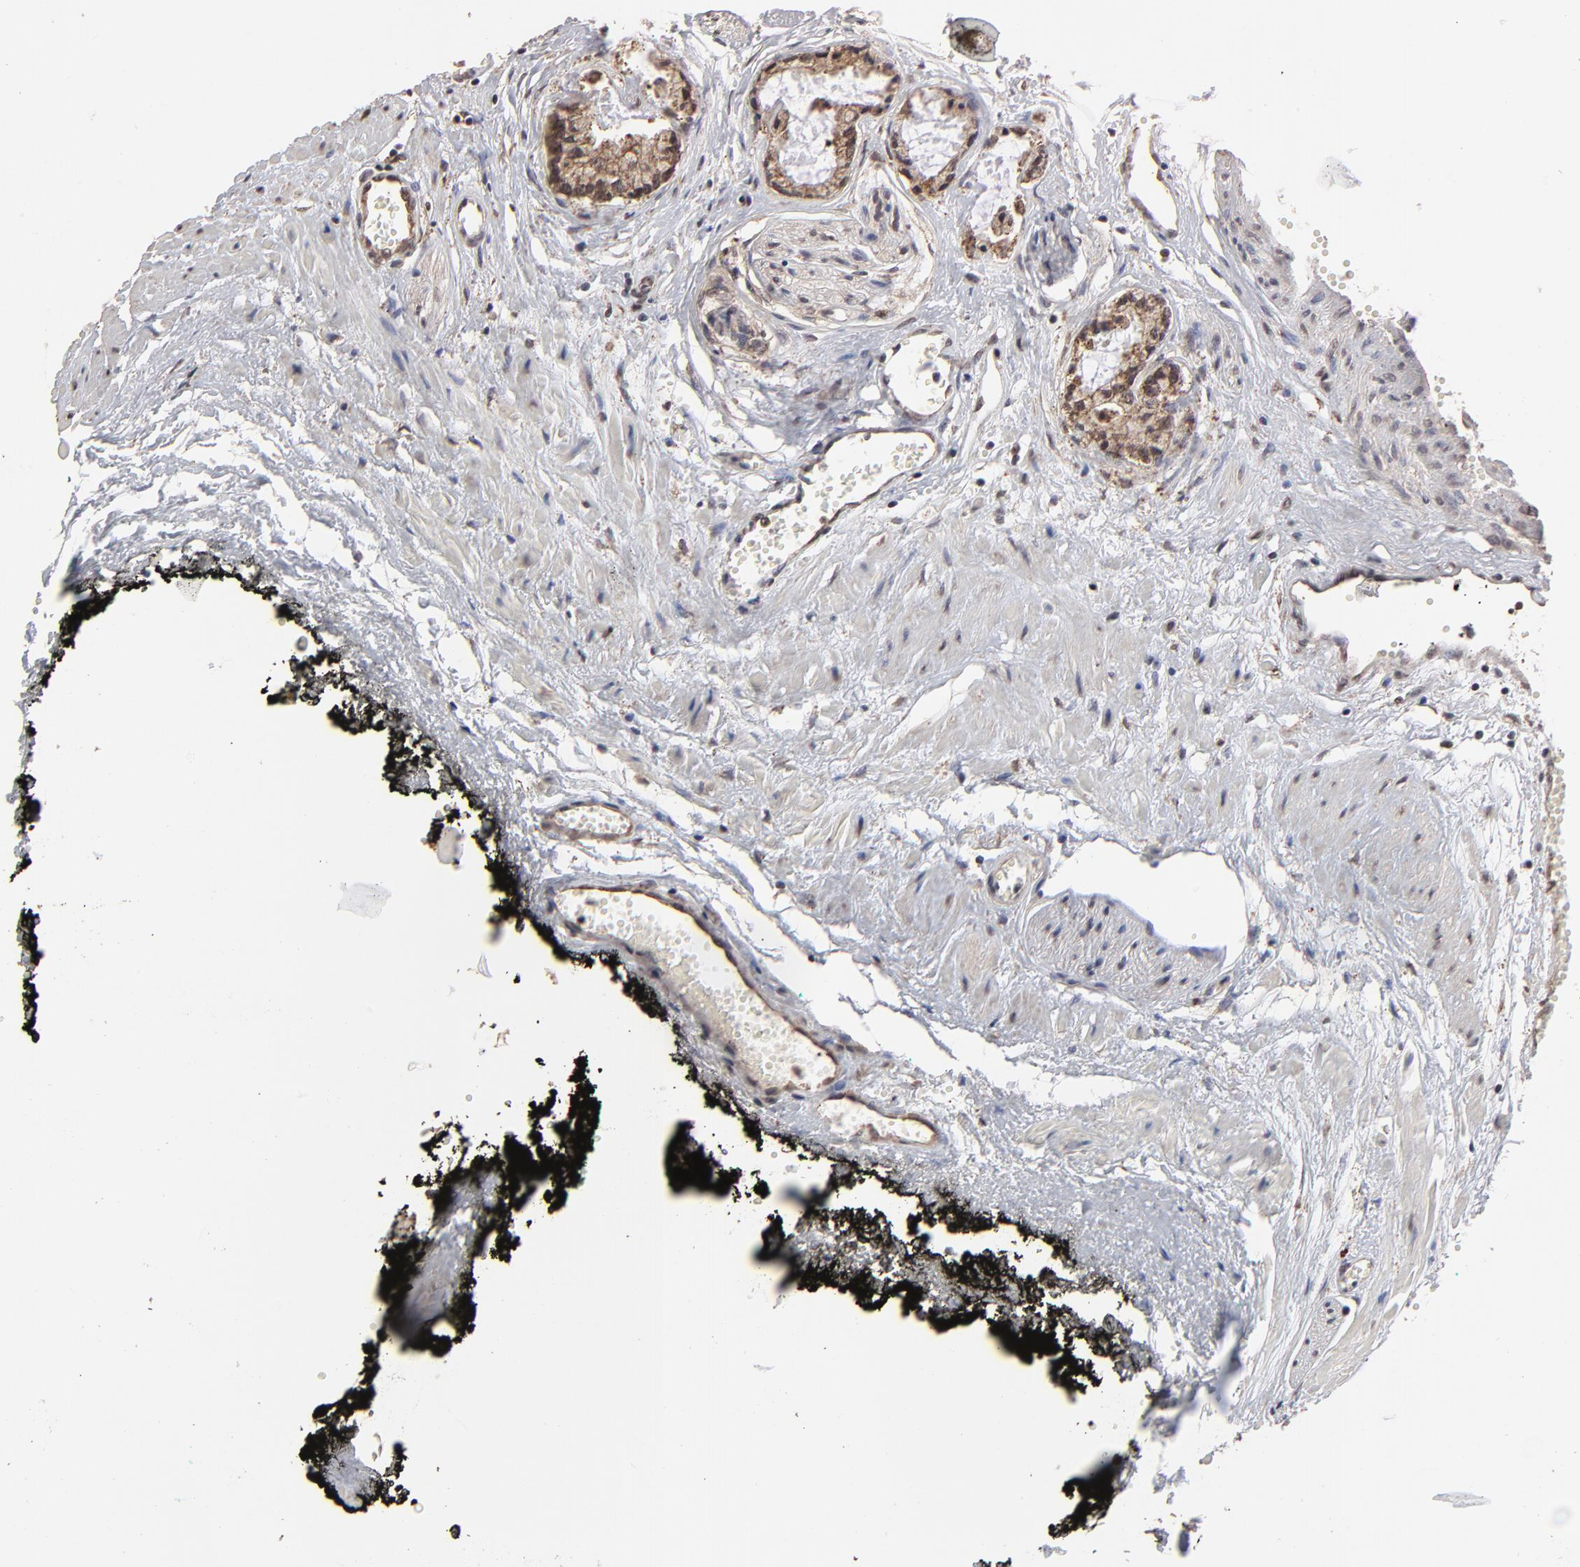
{"staining": {"intensity": "moderate", "quantity": ">75%", "location": "cytoplasmic/membranous"}, "tissue": "prostate cancer", "cell_type": "Tumor cells", "image_type": "cancer", "snomed": [{"axis": "morphology", "description": "Adenocarcinoma, High grade"}, {"axis": "topography", "description": "Prostate"}], "caption": "Tumor cells show medium levels of moderate cytoplasmic/membranous expression in approximately >75% of cells in human high-grade adenocarcinoma (prostate).", "gene": "CHM", "patient": {"sex": "male", "age": 56}}